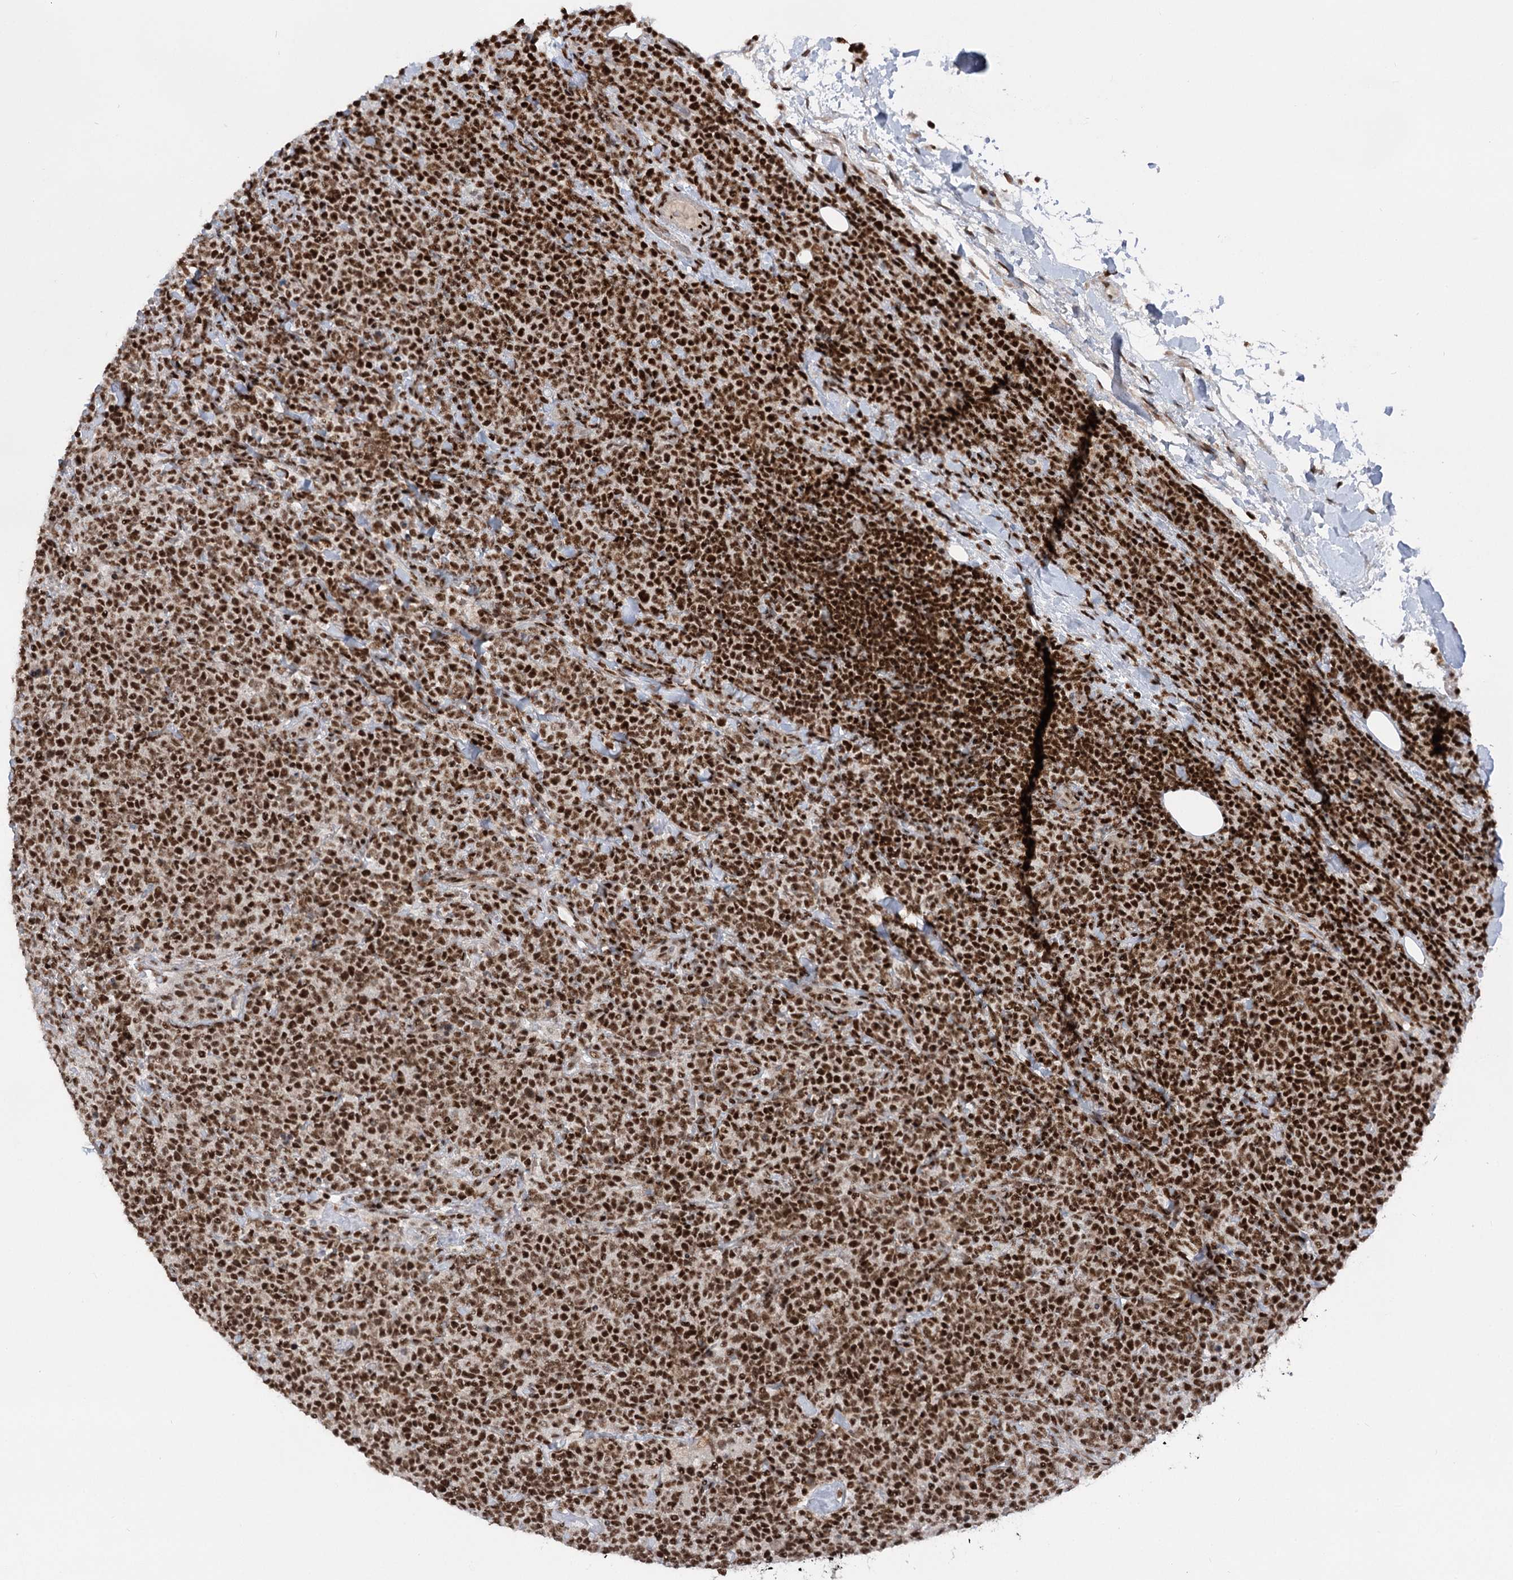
{"staining": {"intensity": "strong", "quantity": ">75%", "location": "nuclear"}, "tissue": "lymphoma", "cell_type": "Tumor cells", "image_type": "cancer", "snomed": [{"axis": "morphology", "description": "Malignant lymphoma, non-Hodgkin's type, High grade"}, {"axis": "topography", "description": "Lymph node"}], "caption": "Immunohistochemistry (IHC) staining of malignant lymphoma, non-Hodgkin's type (high-grade), which exhibits high levels of strong nuclear positivity in approximately >75% of tumor cells indicating strong nuclear protein expression. The staining was performed using DAB (3,3'-diaminobenzidine) (brown) for protein detection and nuclei were counterstained in hematoxylin (blue).", "gene": "CGGBP1", "patient": {"sex": "male", "age": 61}}